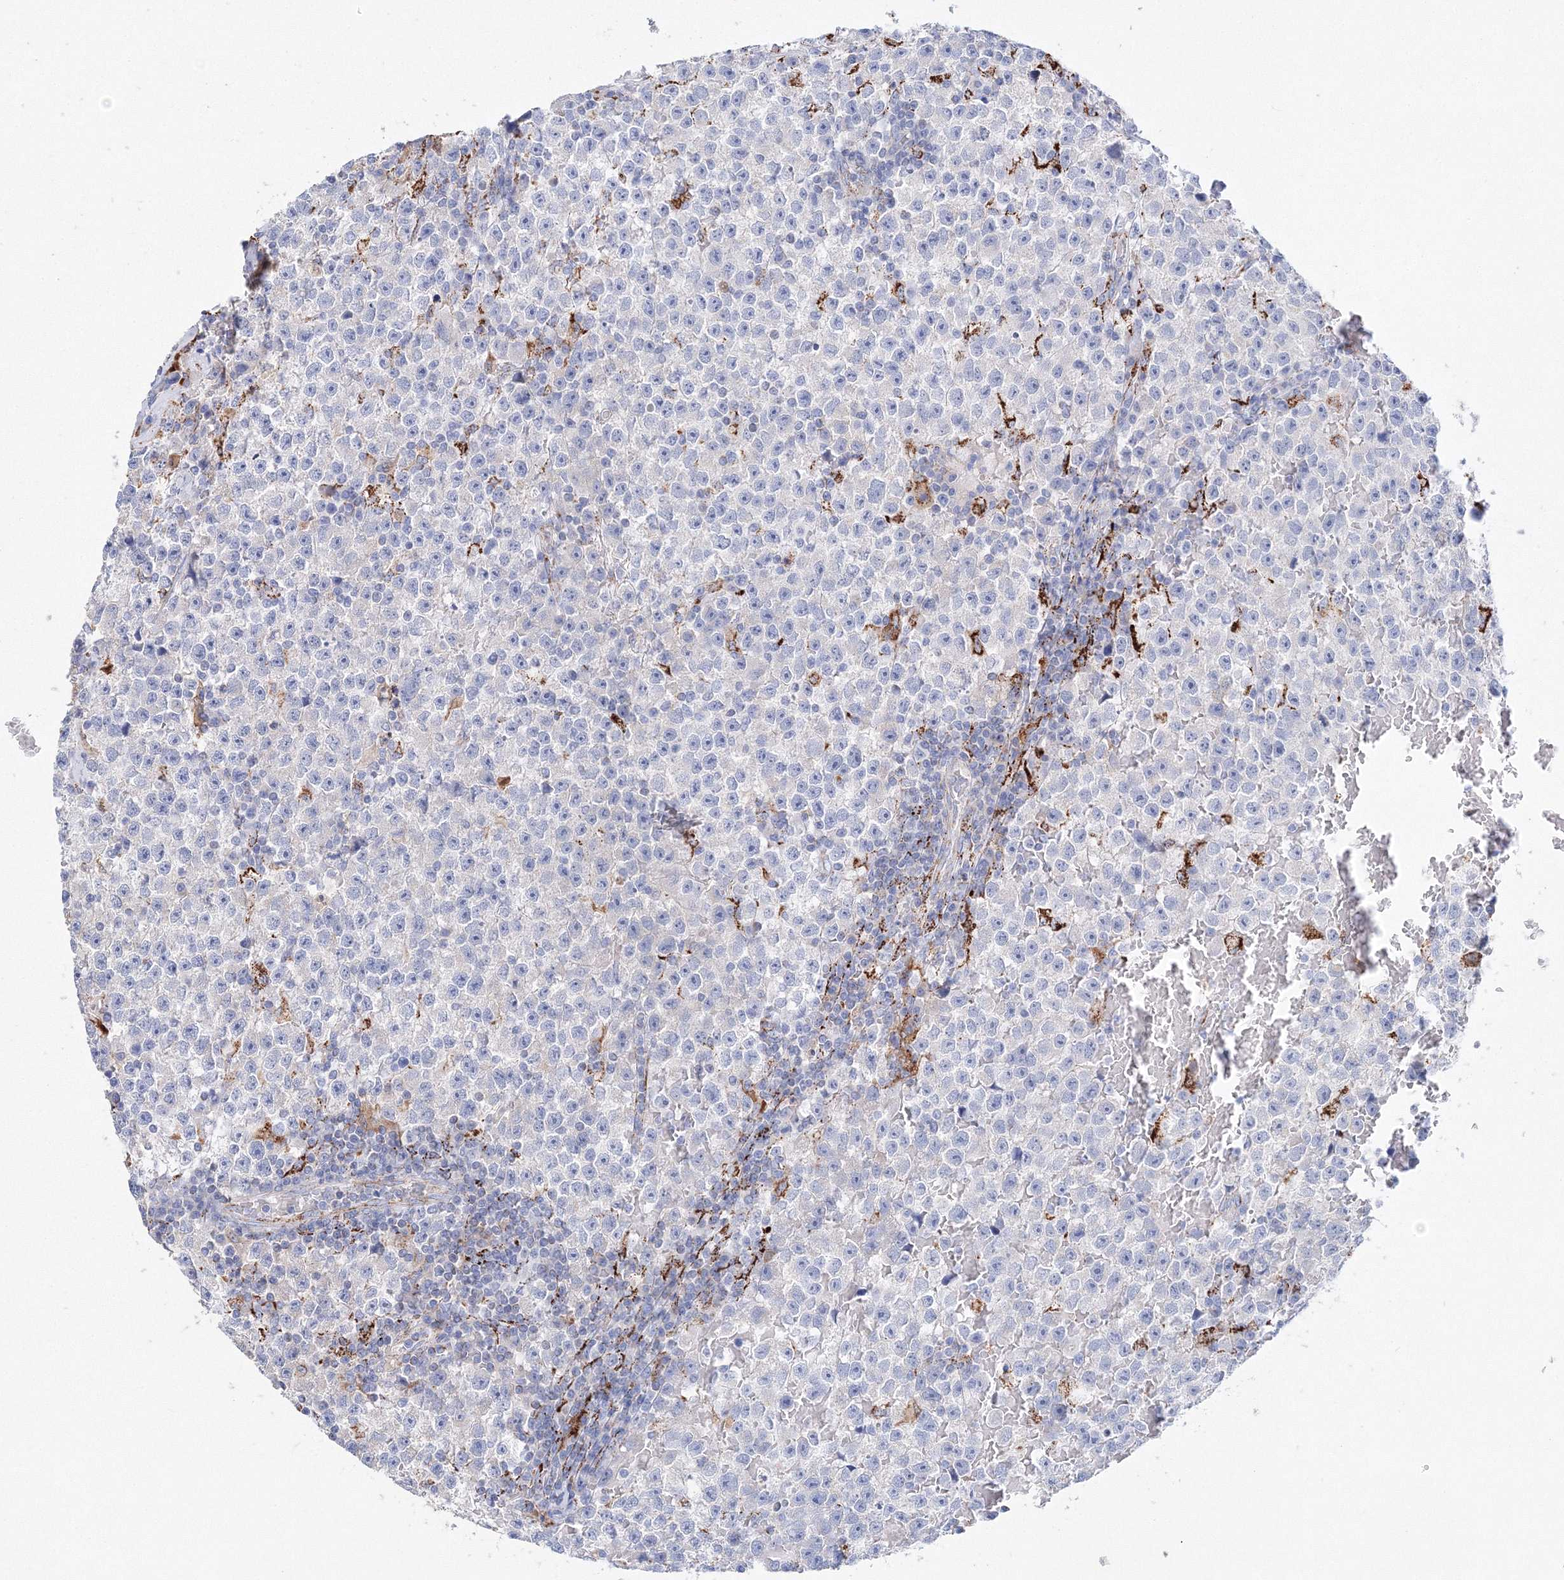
{"staining": {"intensity": "negative", "quantity": "none", "location": "none"}, "tissue": "testis cancer", "cell_type": "Tumor cells", "image_type": "cancer", "snomed": [{"axis": "morphology", "description": "Seminoma, NOS"}, {"axis": "topography", "description": "Testis"}], "caption": "Immunohistochemical staining of human testis cancer demonstrates no significant positivity in tumor cells.", "gene": "MERTK", "patient": {"sex": "male", "age": 22}}